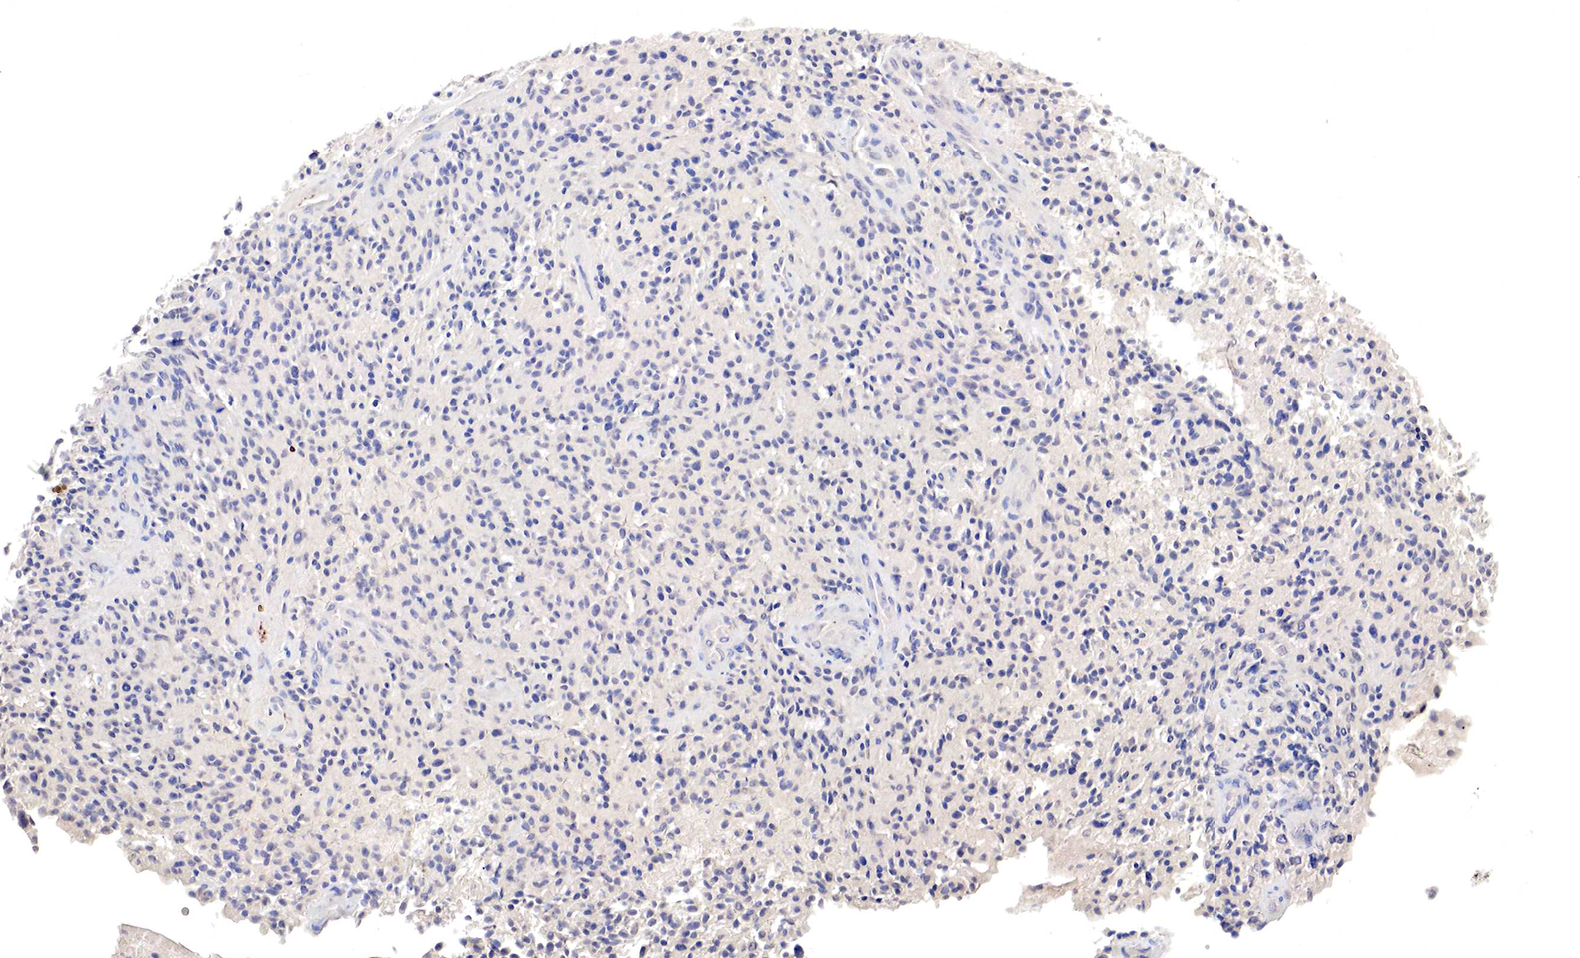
{"staining": {"intensity": "negative", "quantity": "none", "location": "none"}, "tissue": "glioma", "cell_type": "Tumor cells", "image_type": "cancer", "snomed": [{"axis": "morphology", "description": "Glioma, malignant, High grade"}, {"axis": "topography", "description": "Brain"}], "caption": "Malignant glioma (high-grade) was stained to show a protein in brown. There is no significant positivity in tumor cells.", "gene": "GATA1", "patient": {"sex": "female", "age": 13}}